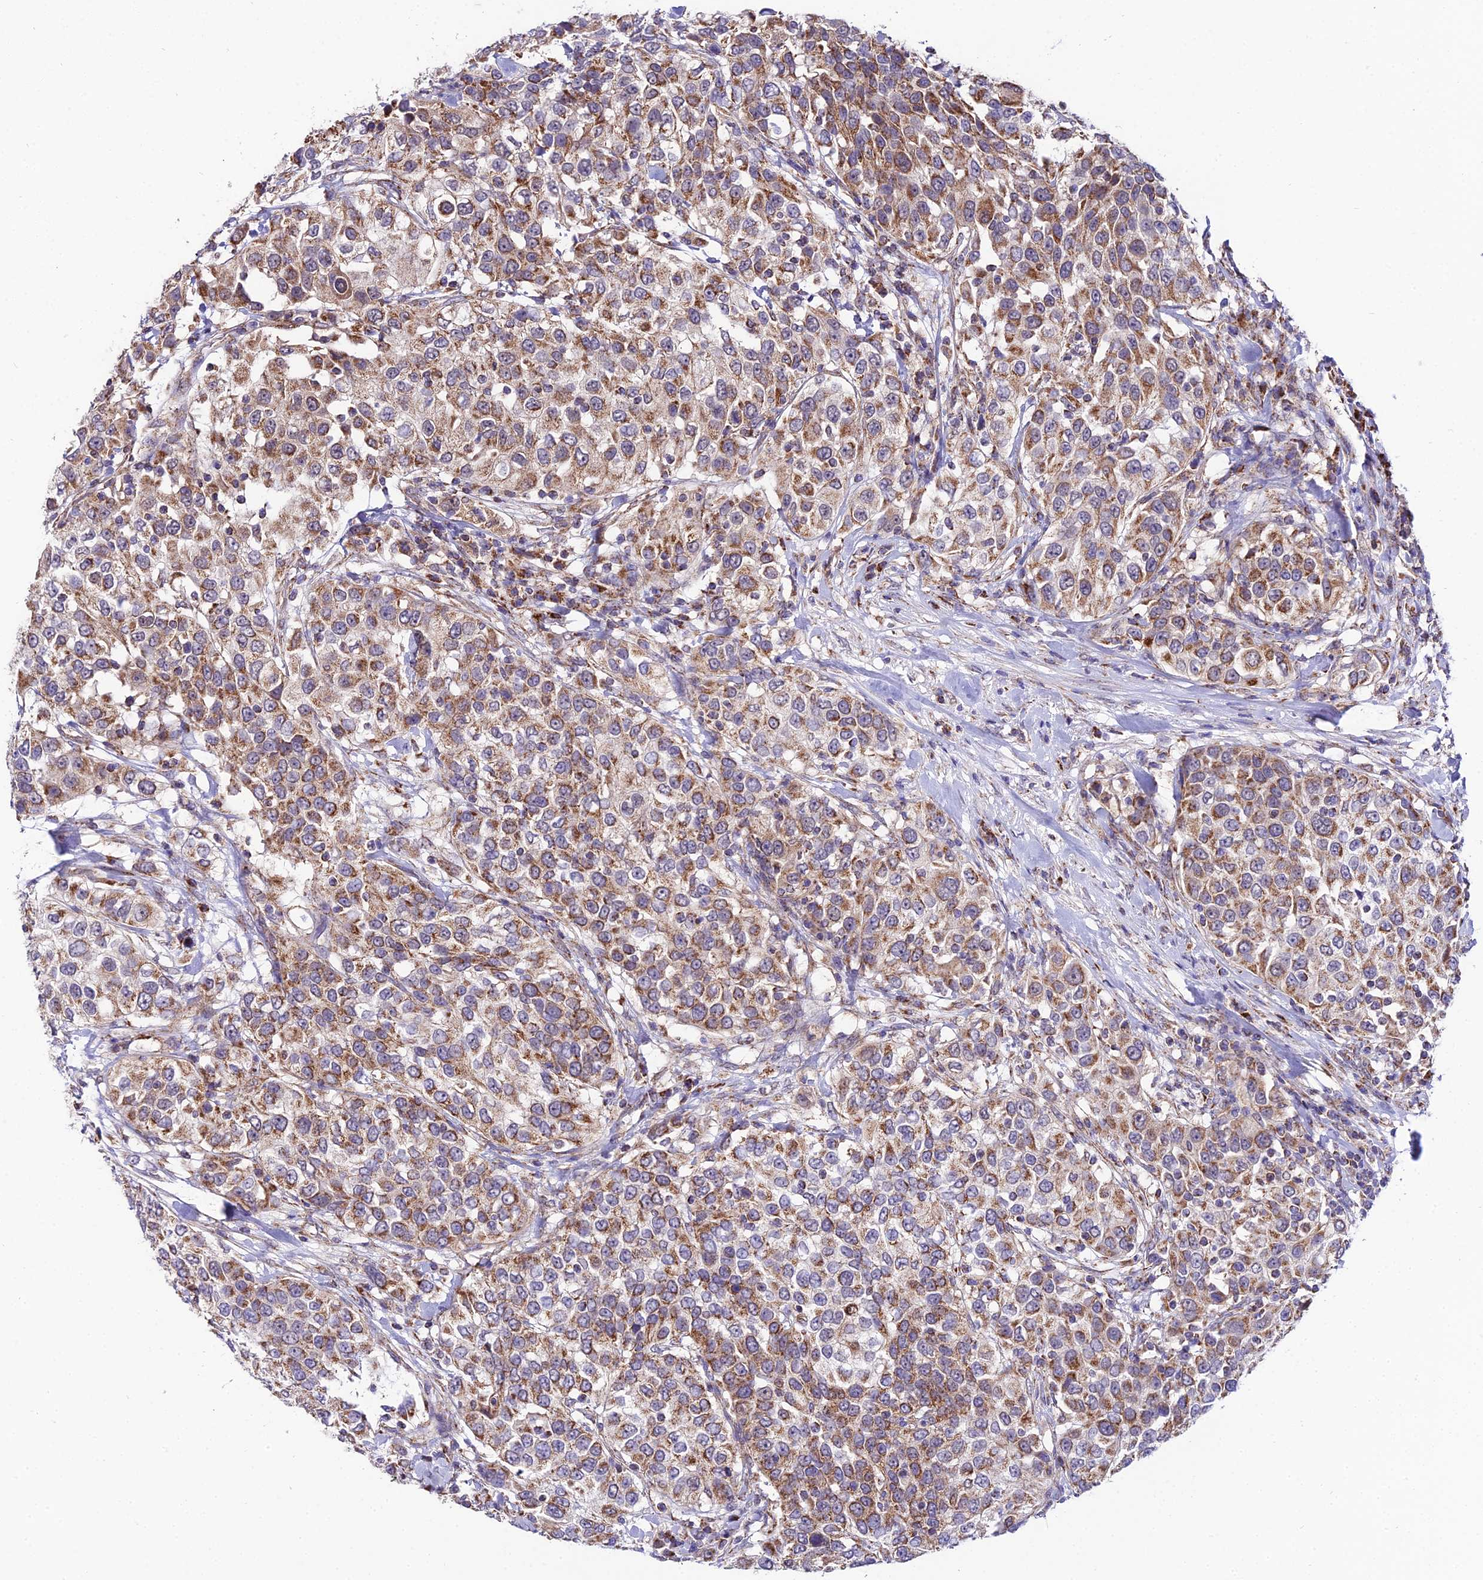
{"staining": {"intensity": "moderate", "quantity": ">75%", "location": "cytoplasmic/membranous"}, "tissue": "urothelial cancer", "cell_type": "Tumor cells", "image_type": "cancer", "snomed": [{"axis": "morphology", "description": "Urothelial carcinoma, High grade"}, {"axis": "topography", "description": "Urinary bladder"}], "caption": "Urothelial cancer stained with DAB IHC exhibits medium levels of moderate cytoplasmic/membranous expression in approximately >75% of tumor cells.", "gene": "PSMD2", "patient": {"sex": "female", "age": 80}}